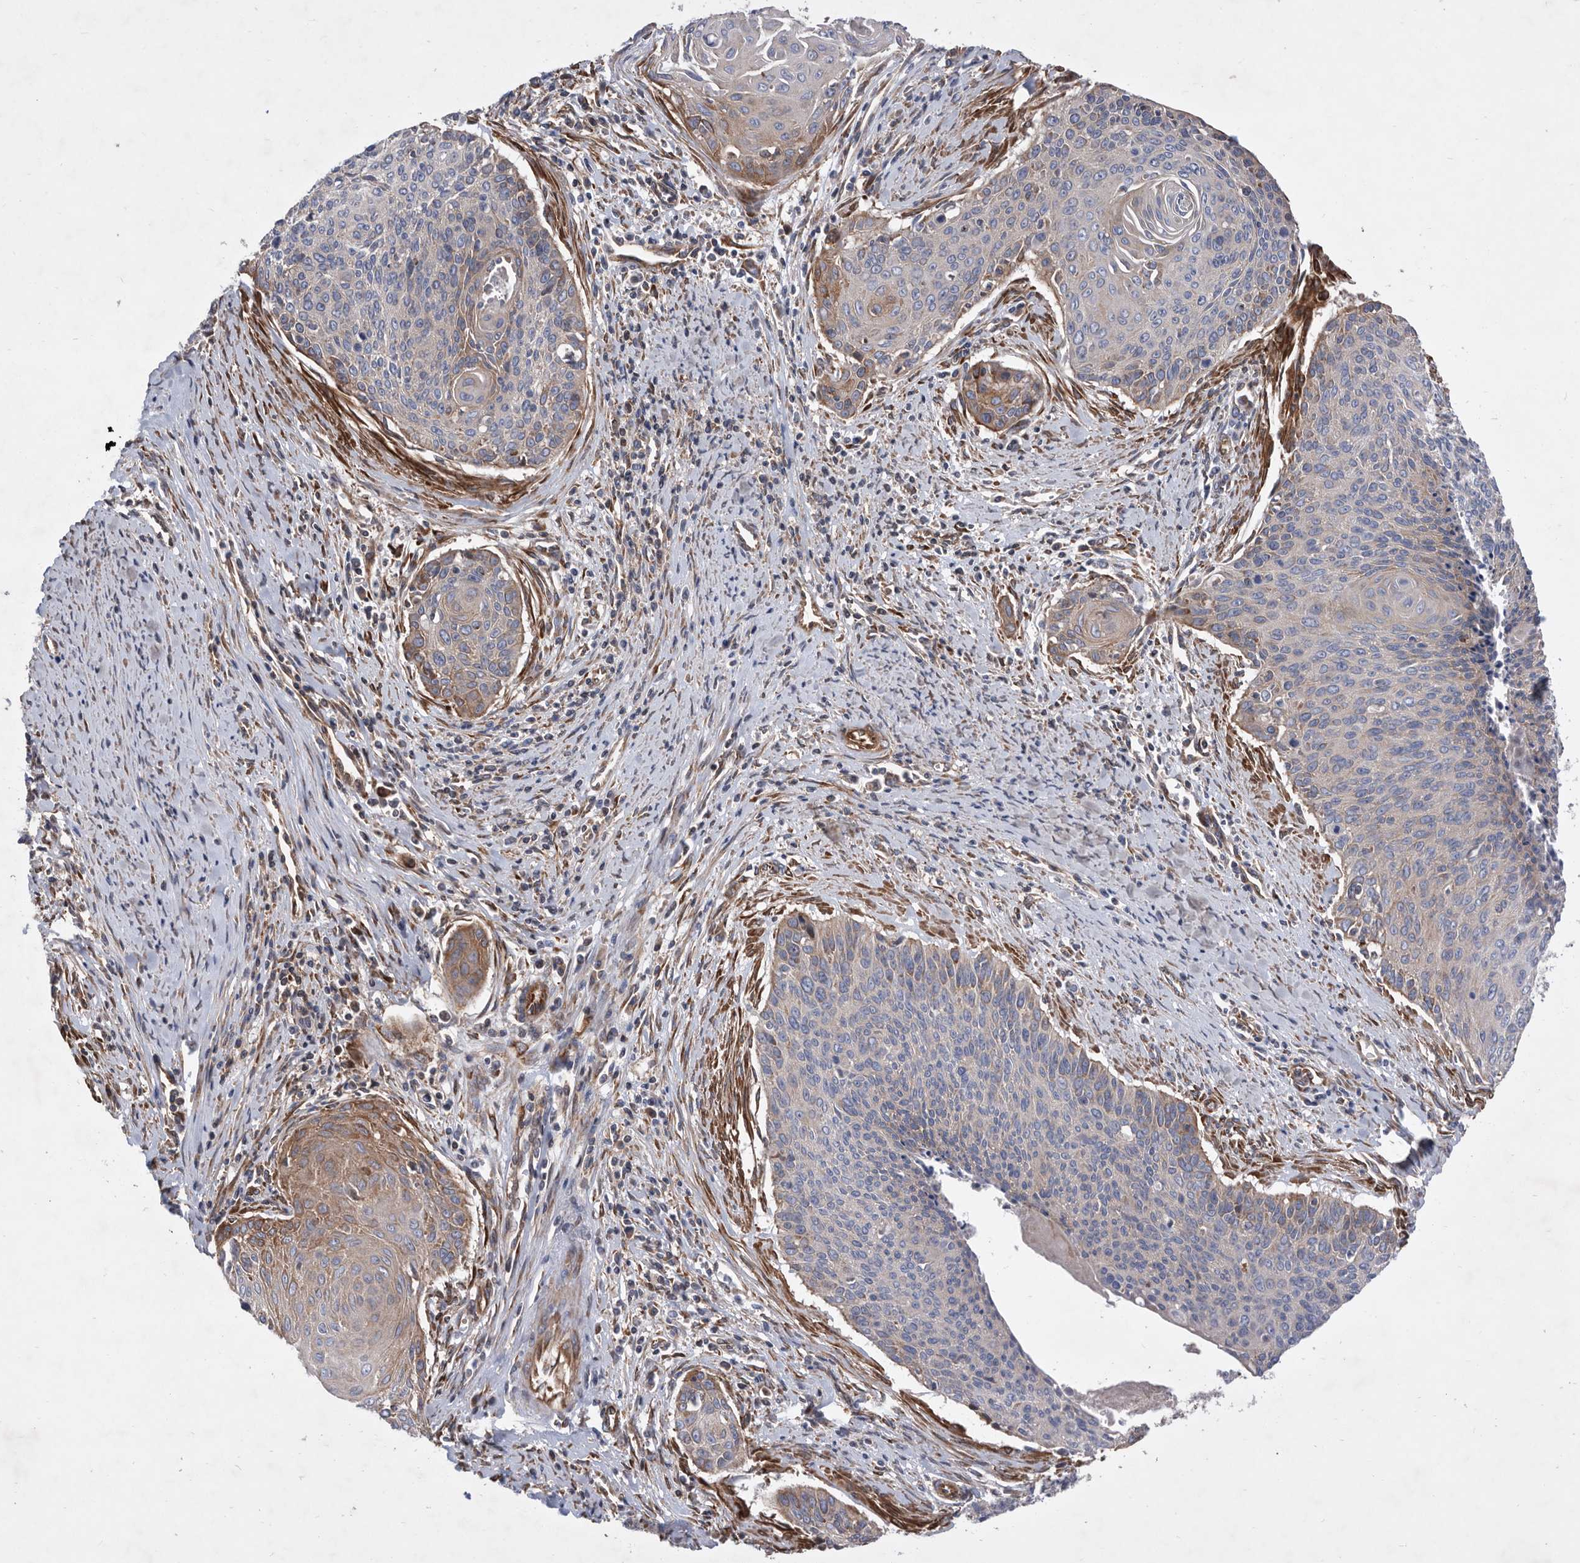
{"staining": {"intensity": "weak", "quantity": "<25%", "location": "cytoplasmic/membranous"}, "tissue": "cervical cancer", "cell_type": "Tumor cells", "image_type": "cancer", "snomed": [{"axis": "morphology", "description": "Squamous cell carcinoma, NOS"}, {"axis": "topography", "description": "Cervix"}], "caption": "This is a photomicrograph of immunohistochemistry staining of cervical cancer (squamous cell carcinoma), which shows no staining in tumor cells.", "gene": "ATP13A3", "patient": {"sex": "female", "age": 55}}